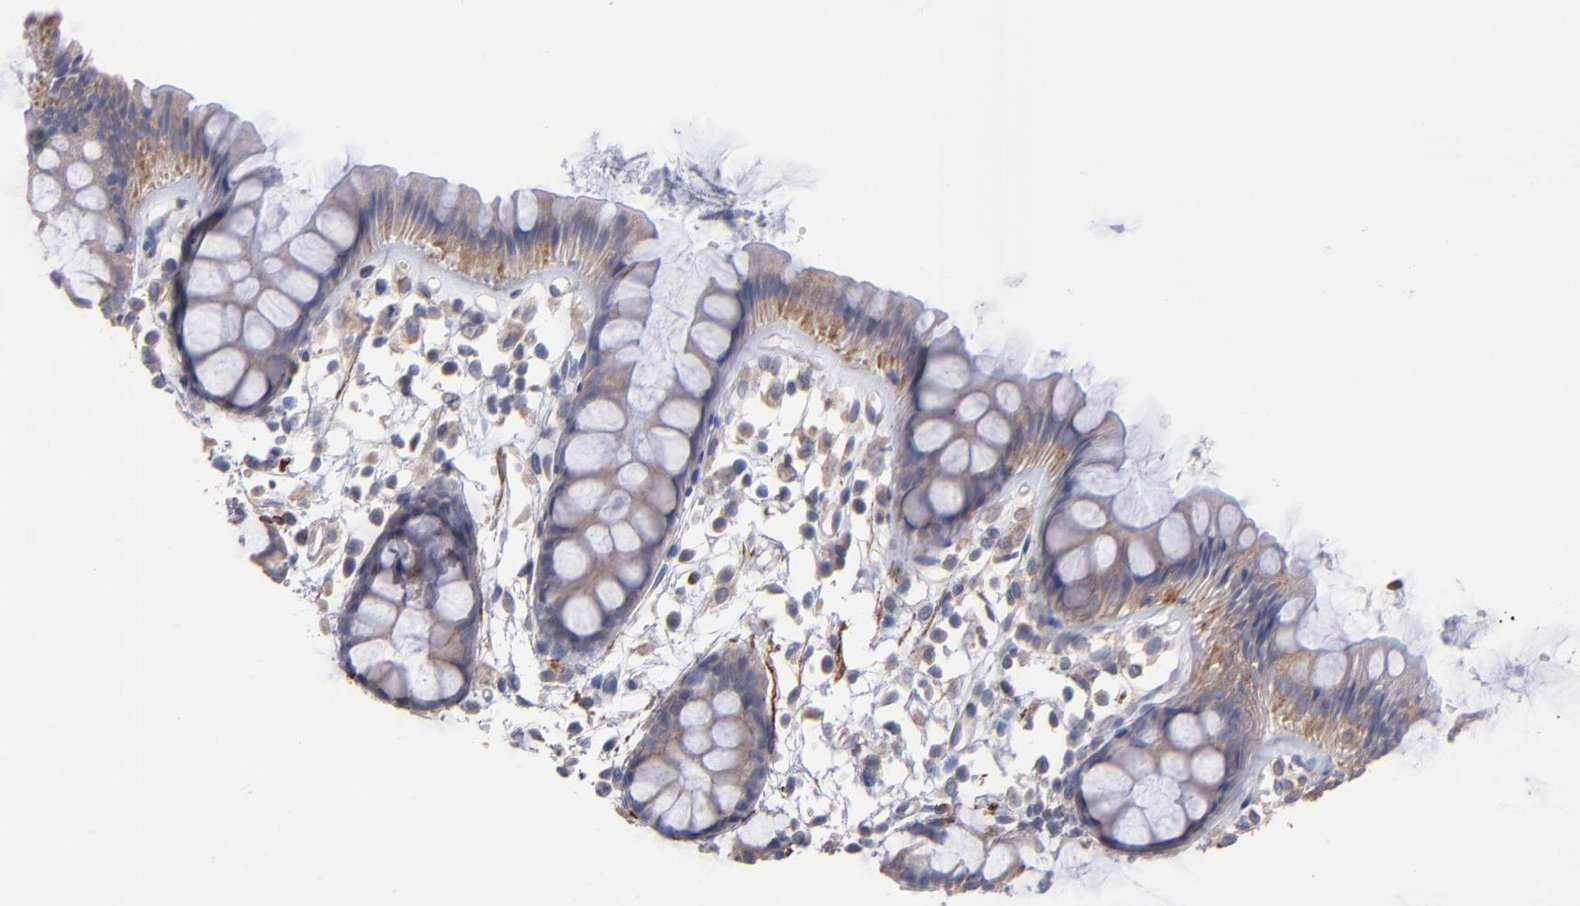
{"staining": {"intensity": "weak", "quantity": ">75%", "location": "cytoplasmic/membranous"}, "tissue": "rectum", "cell_type": "Glandular cells", "image_type": "normal", "snomed": [{"axis": "morphology", "description": "Normal tissue, NOS"}, {"axis": "topography", "description": "Rectum"}], "caption": "Glandular cells reveal low levels of weak cytoplasmic/membranous expression in approximately >75% of cells in normal rectum. (DAB (3,3'-diaminobenzidine) IHC with brightfield microscopy, high magnification).", "gene": "SLMAP", "patient": {"sex": "female", "age": 66}}